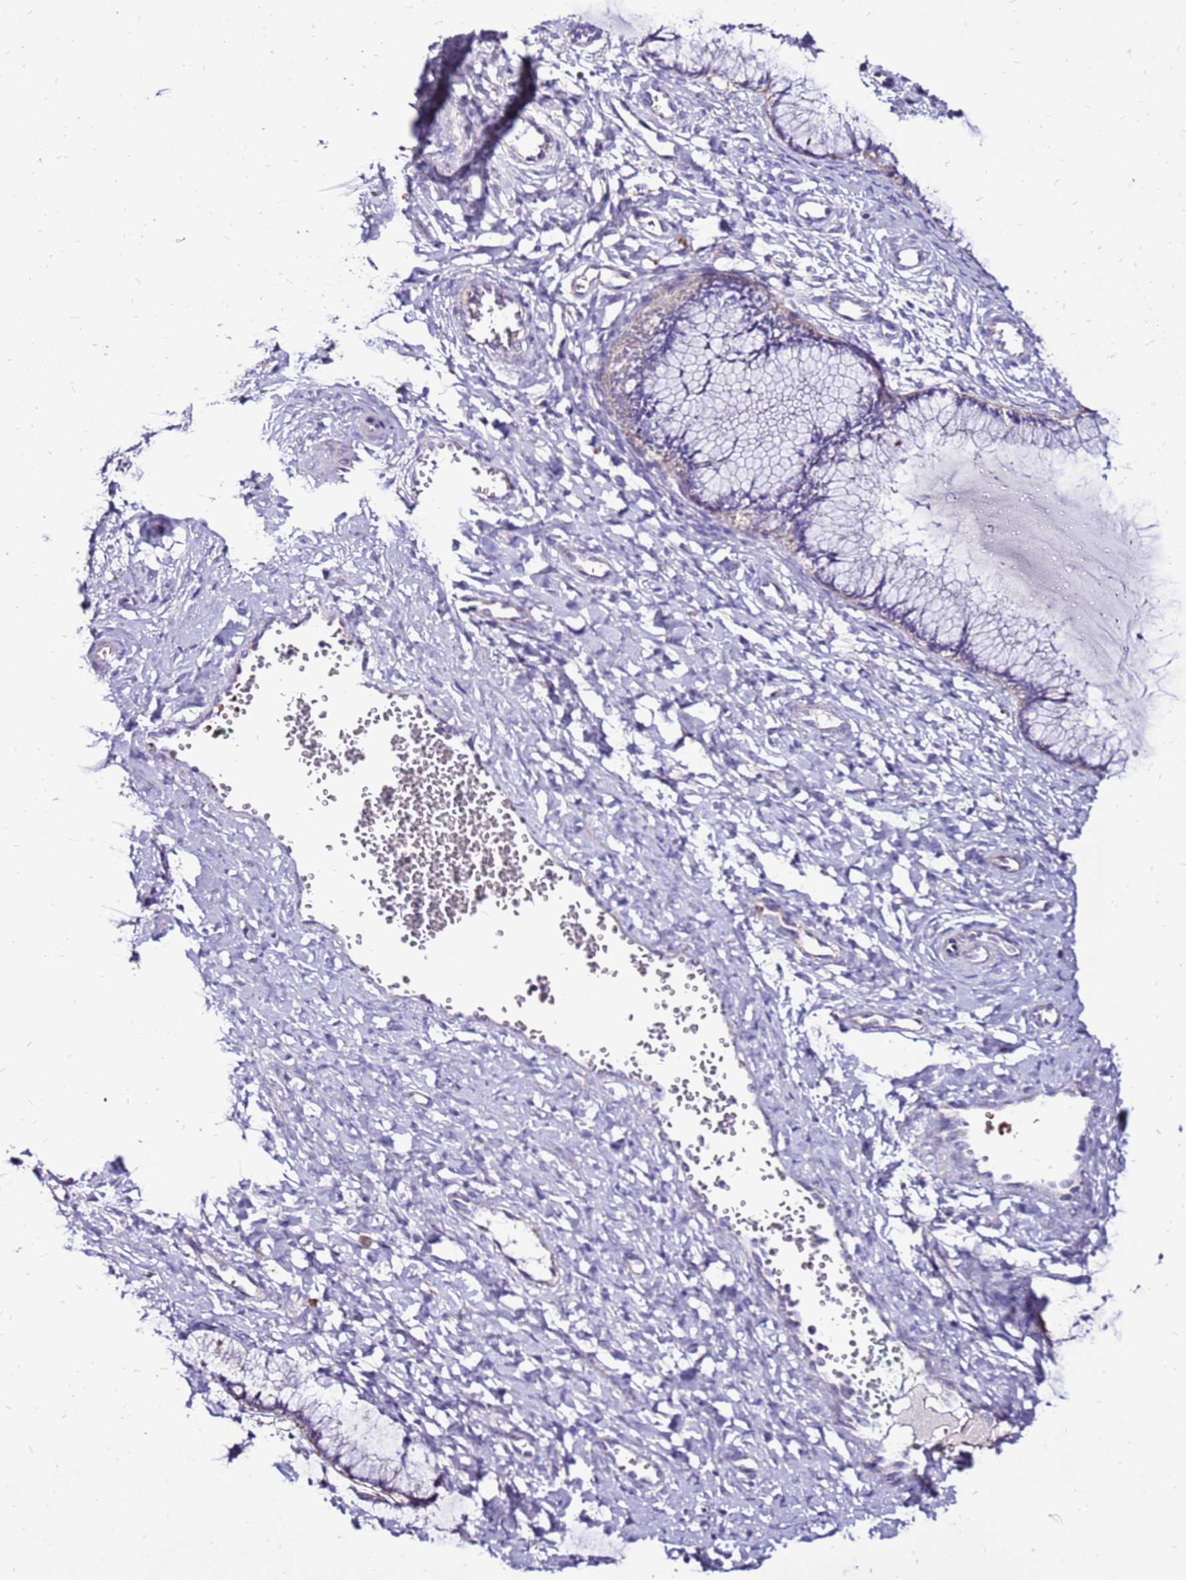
{"staining": {"intensity": "weak", "quantity": "<25%", "location": "cytoplasmic/membranous"}, "tissue": "cervix", "cell_type": "Glandular cells", "image_type": "normal", "snomed": [{"axis": "morphology", "description": "Normal tissue, NOS"}, {"axis": "morphology", "description": "Adenocarcinoma, NOS"}, {"axis": "topography", "description": "Cervix"}], "caption": "Immunohistochemistry (IHC) image of benign cervix stained for a protein (brown), which shows no staining in glandular cells. The staining is performed using DAB (3,3'-diaminobenzidine) brown chromogen with nuclei counter-stained in using hematoxylin.", "gene": "SPSB3", "patient": {"sex": "female", "age": 29}}